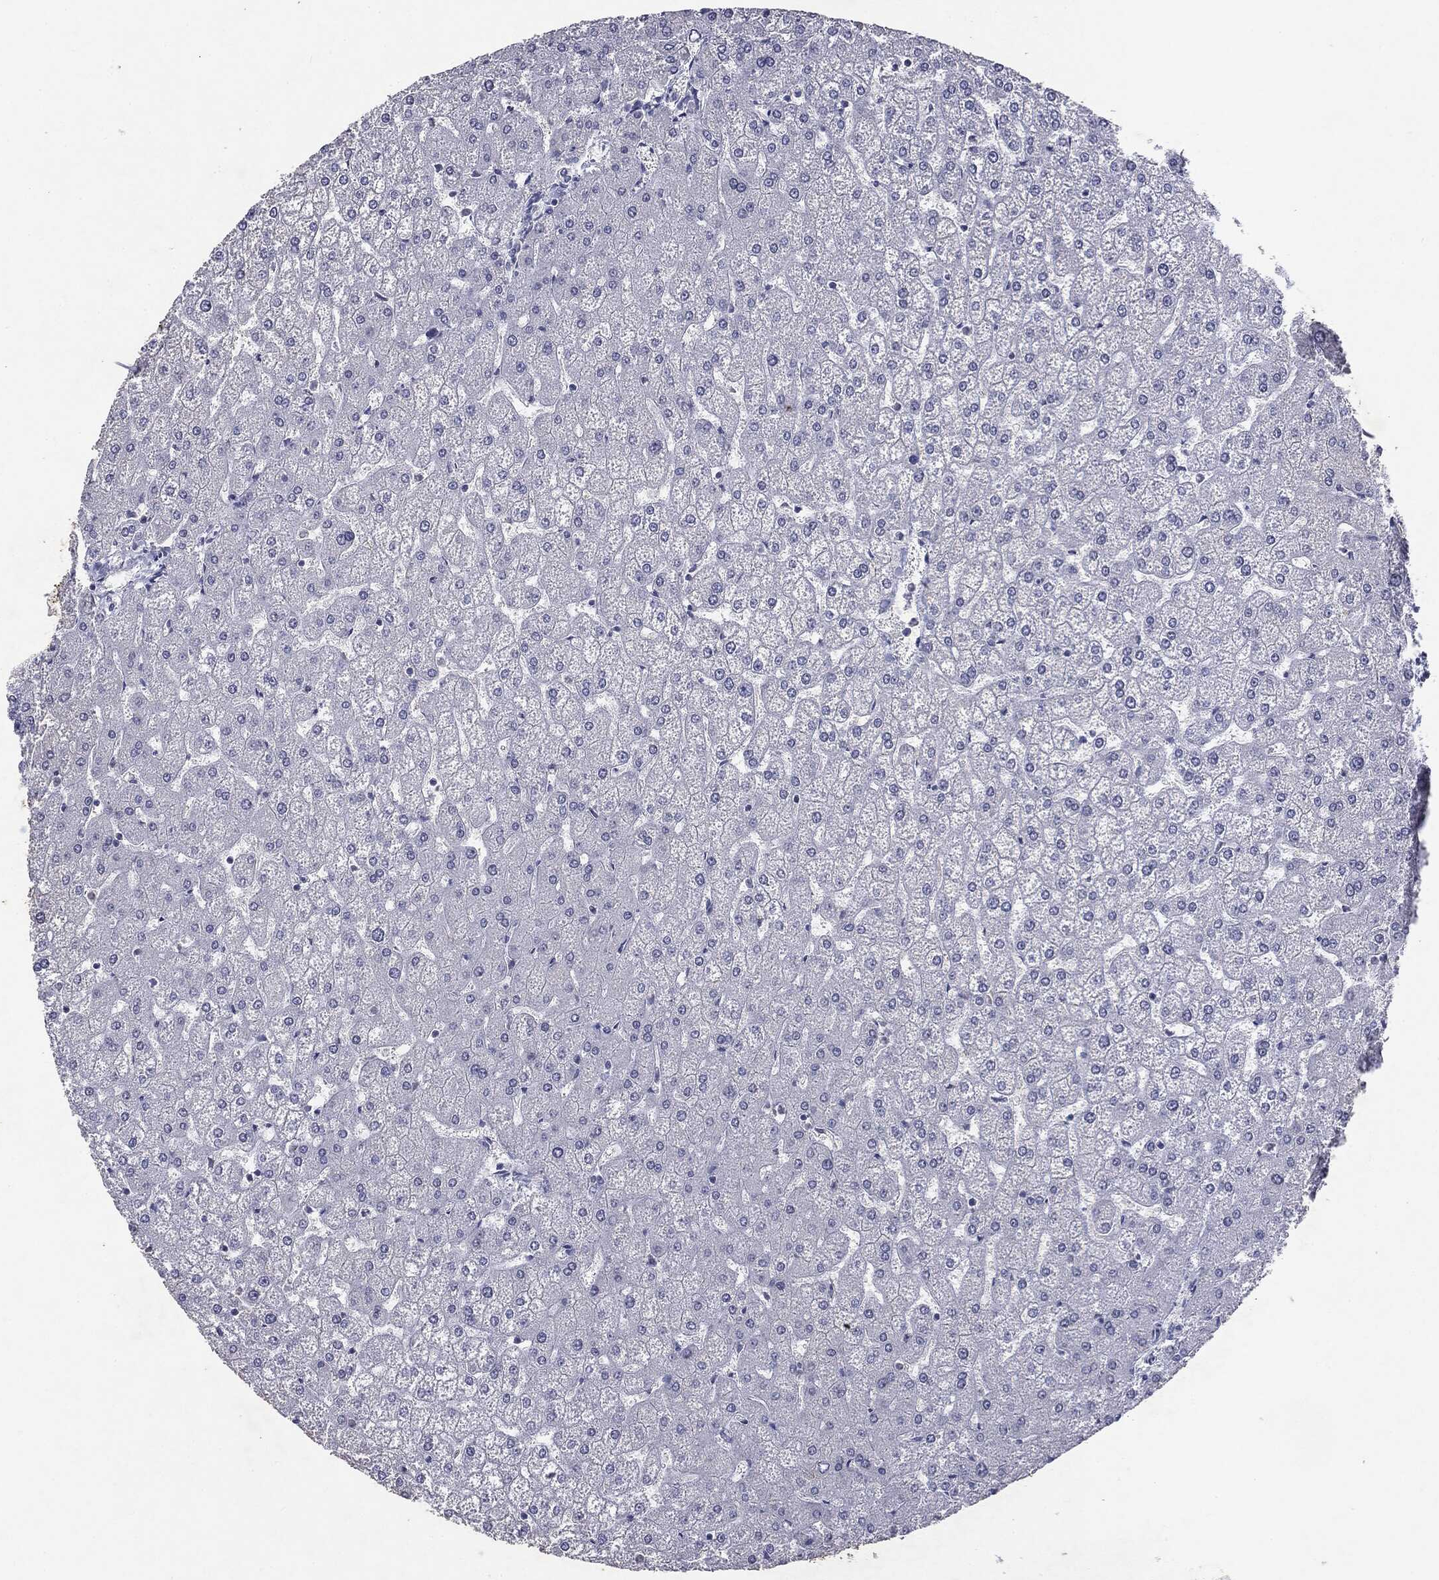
{"staining": {"intensity": "negative", "quantity": "none", "location": "none"}, "tissue": "liver", "cell_type": "Cholangiocytes", "image_type": "normal", "snomed": [{"axis": "morphology", "description": "Normal tissue, NOS"}, {"axis": "topography", "description": "Liver"}], "caption": "Protein analysis of normal liver displays no significant staining in cholangiocytes.", "gene": "KIF2C", "patient": {"sex": "female", "age": 32}}